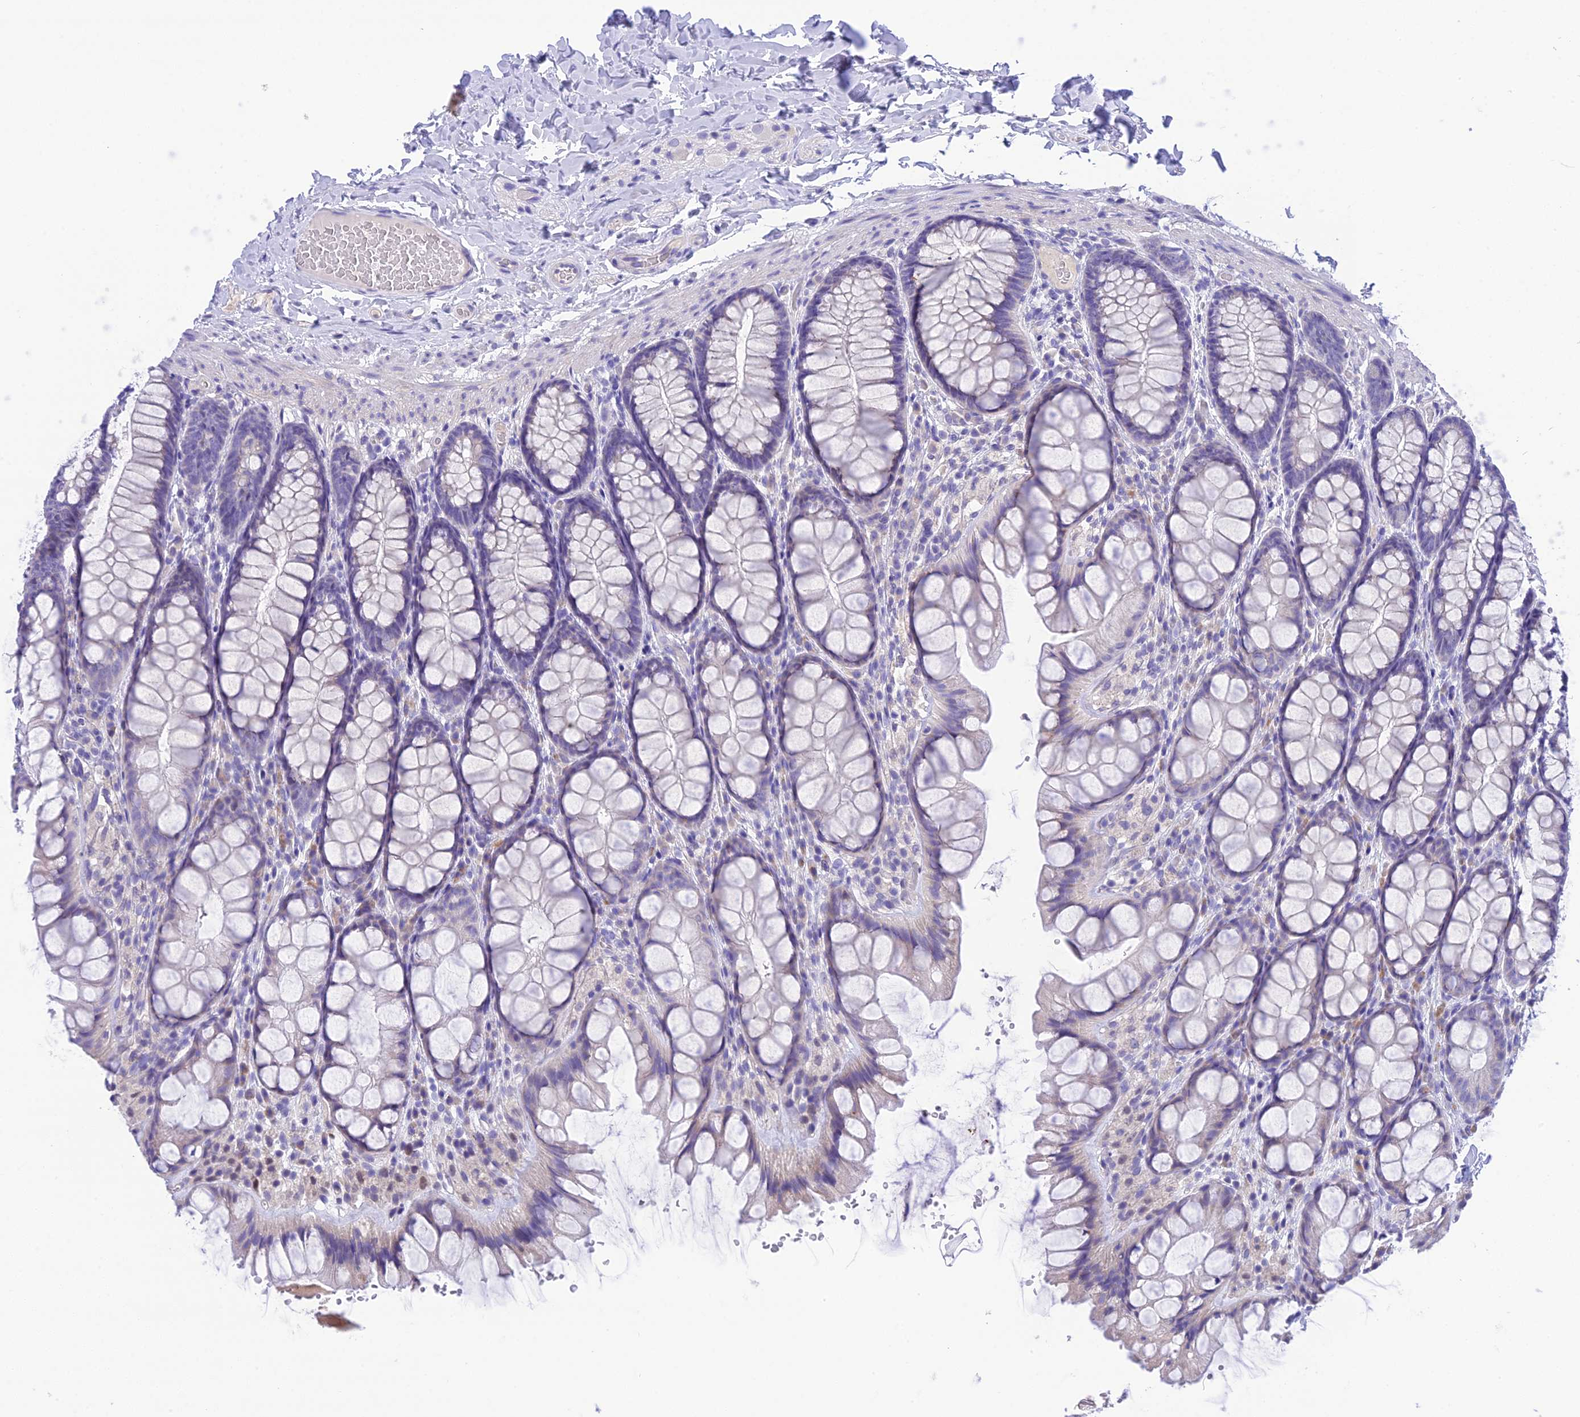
{"staining": {"intensity": "negative", "quantity": "none", "location": "none"}, "tissue": "colon", "cell_type": "Endothelial cells", "image_type": "normal", "snomed": [{"axis": "morphology", "description": "Normal tissue, NOS"}, {"axis": "topography", "description": "Colon"}], "caption": "Immunohistochemistry (IHC) of benign colon shows no staining in endothelial cells.", "gene": "KIAA0408", "patient": {"sex": "male", "age": 47}}